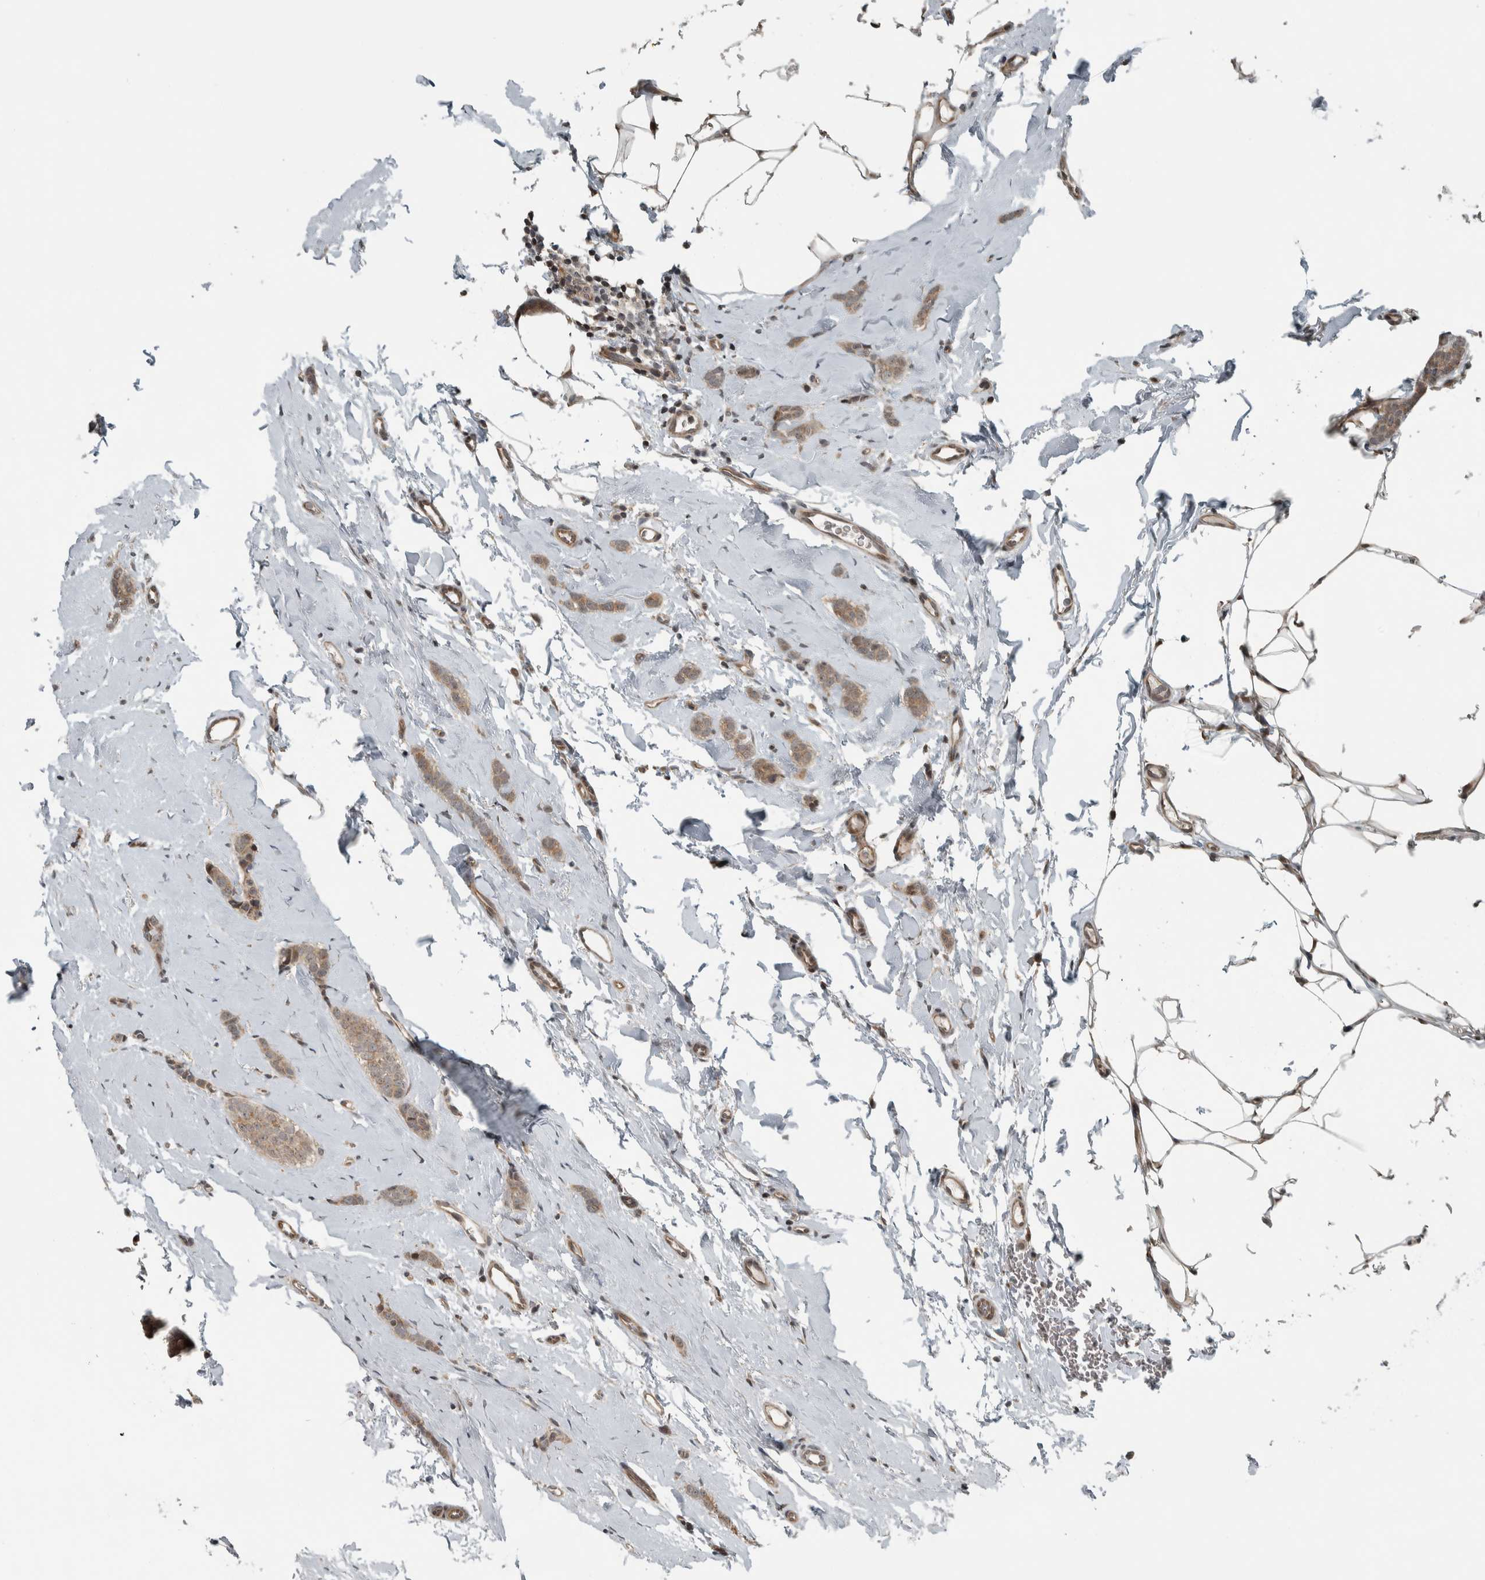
{"staining": {"intensity": "moderate", "quantity": ">75%", "location": "cytoplasmic/membranous"}, "tissue": "breast cancer", "cell_type": "Tumor cells", "image_type": "cancer", "snomed": [{"axis": "morphology", "description": "Lobular carcinoma"}, {"axis": "topography", "description": "Skin"}, {"axis": "topography", "description": "Breast"}], "caption": "Immunohistochemistry (DAB (3,3'-diaminobenzidine)) staining of human breast cancer displays moderate cytoplasmic/membranous protein expression in approximately >75% of tumor cells.", "gene": "NAPG", "patient": {"sex": "female", "age": 46}}